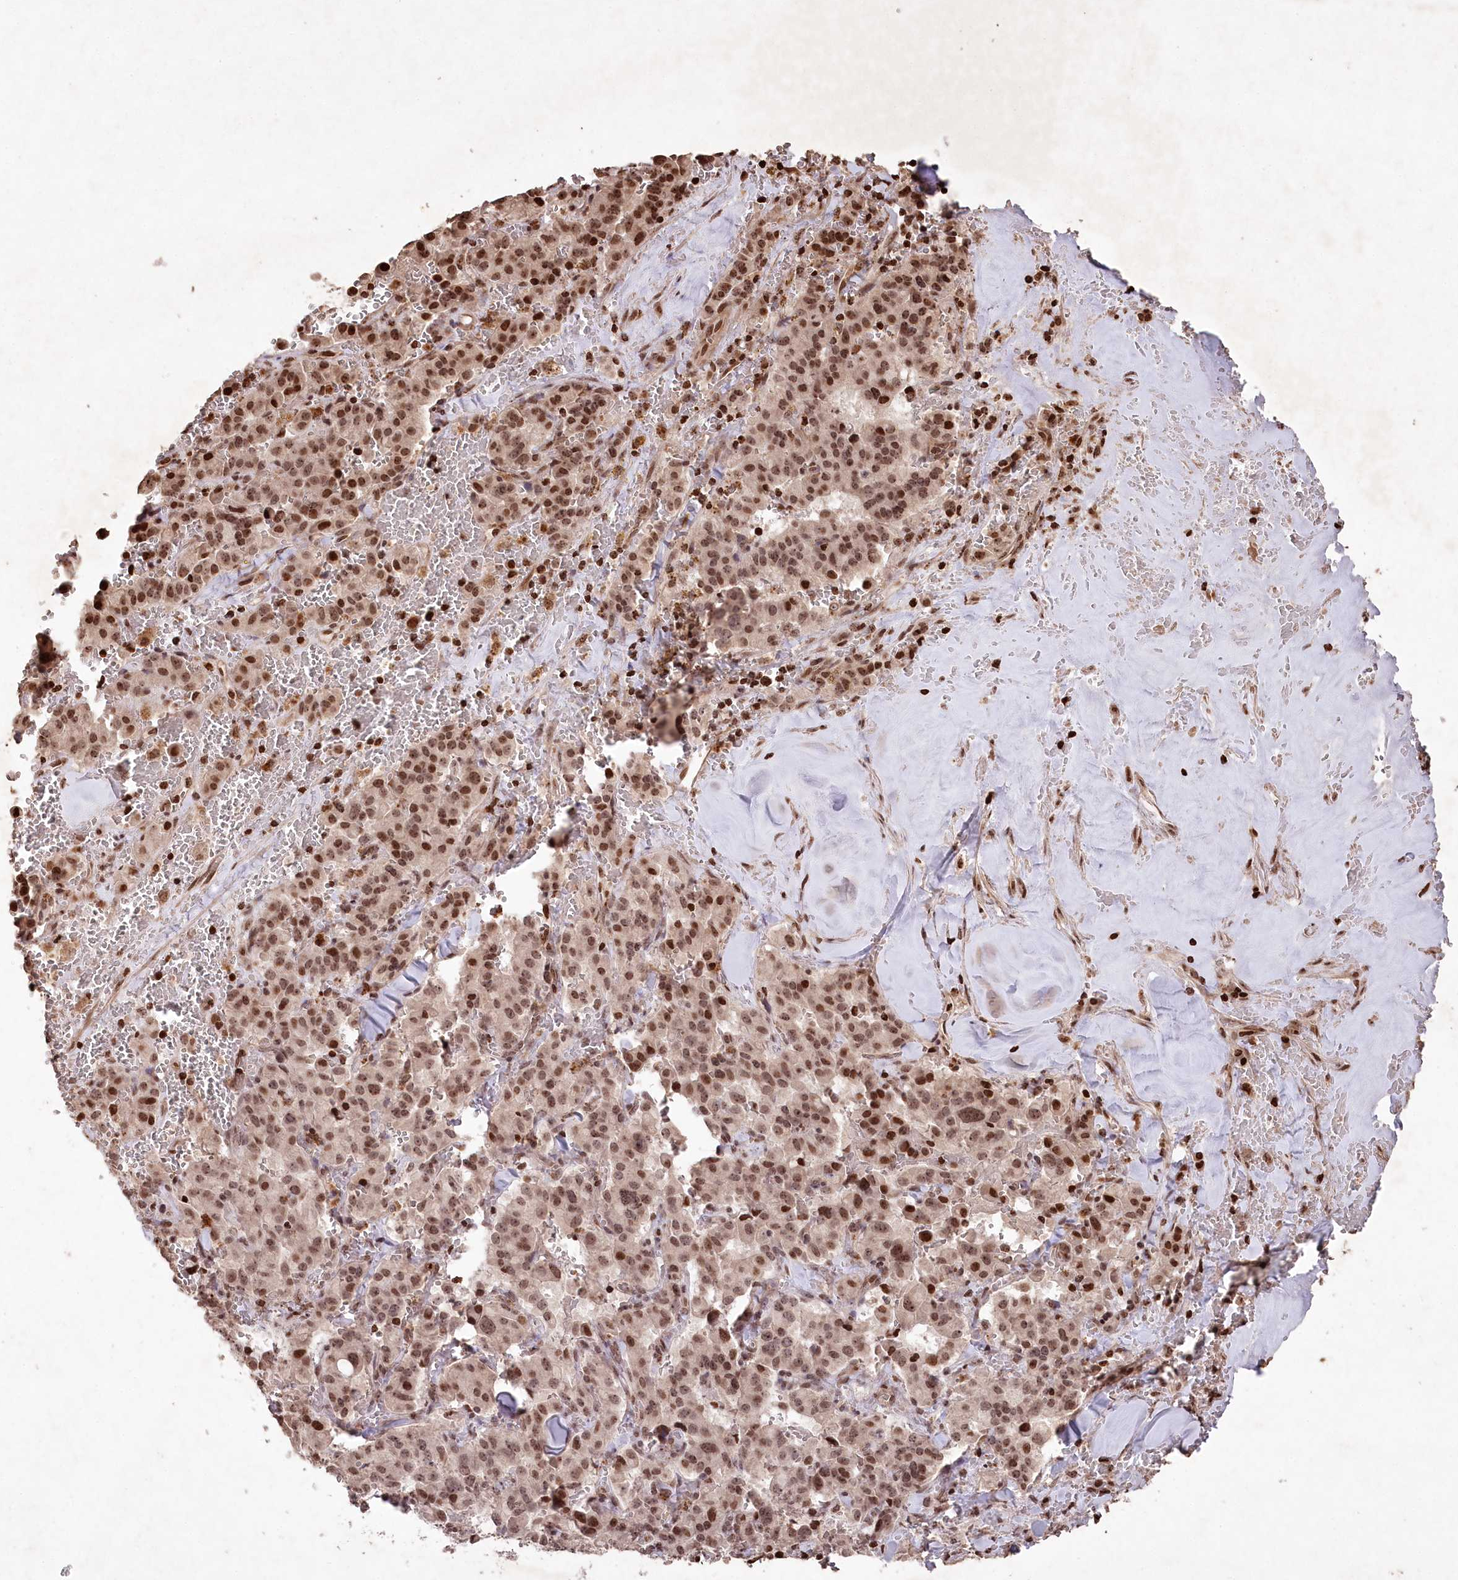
{"staining": {"intensity": "moderate", "quantity": ">75%", "location": "nuclear"}, "tissue": "pancreatic cancer", "cell_type": "Tumor cells", "image_type": "cancer", "snomed": [{"axis": "morphology", "description": "Adenocarcinoma, NOS"}, {"axis": "topography", "description": "Pancreas"}], "caption": "Pancreatic cancer tissue demonstrates moderate nuclear positivity in about >75% of tumor cells", "gene": "CCSER2", "patient": {"sex": "male", "age": 65}}